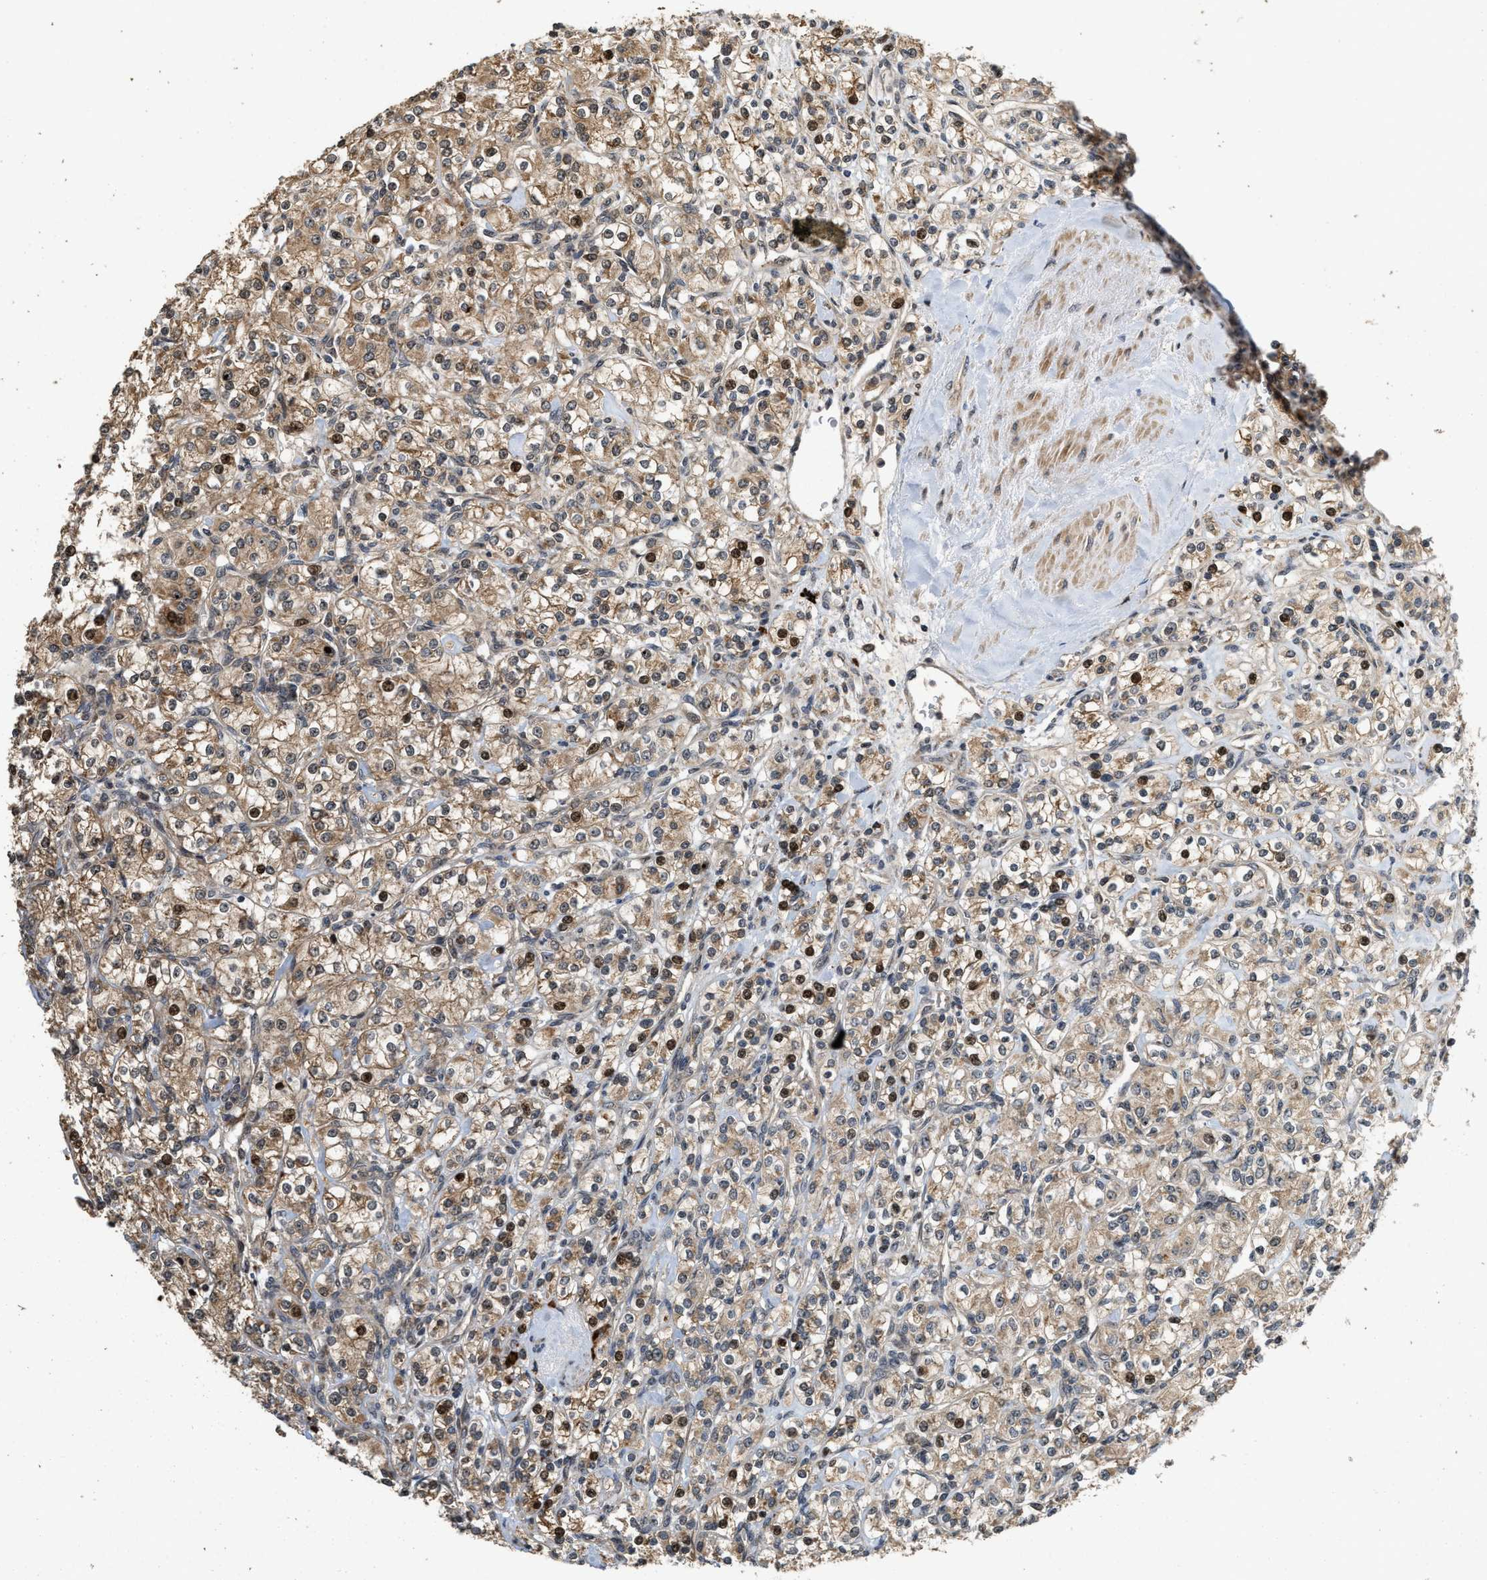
{"staining": {"intensity": "moderate", "quantity": ">75%", "location": "cytoplasmic/membranous,nuclear"}, "tissue": "renal cancer", "cell_type": "Tumor cells", "image_type": "cancer", "snomed": [{"axis": "morphology", "description": "Adenocarcinoma, NOS"}, {"axis": "topography", "description": "Kidney"}], "caption": "Brown immunohistochemical staining in human renal adenocarcinoma shows moderate cytoplasmic/membranous and nuclear staining in approximately >75% of tumor cells. The staining is performed using DAB brown chromogen to label protein expression. The nuclei are counter-stained blue using hematoxylin.", "gene": "ELP2", "patient": {"sex": "male", "age": 77}}